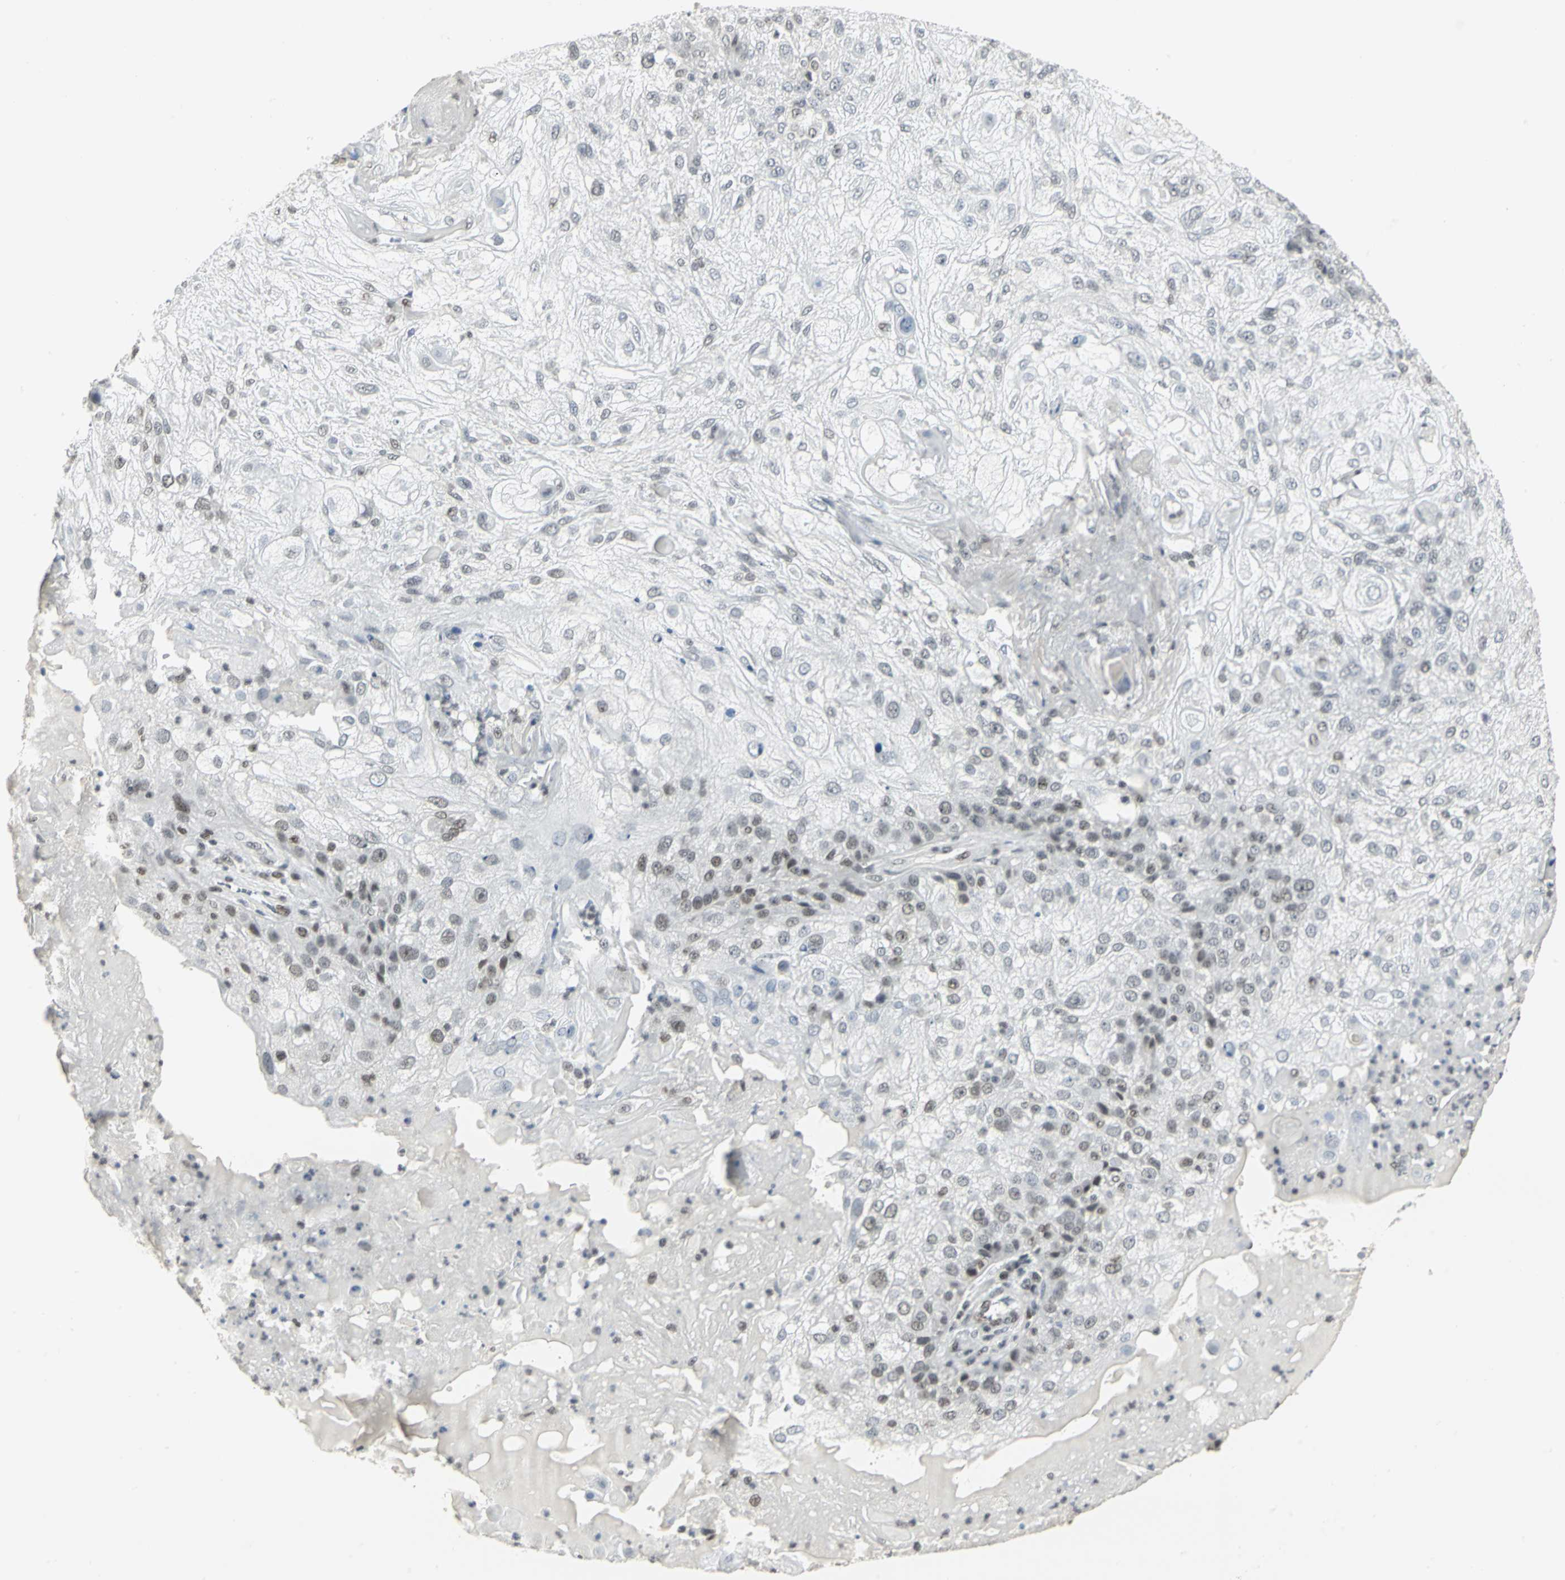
{"staining": {"intensity": "weak", "quantity": "25%-75%", "location": "nuclear"}, "tissue": "skin cancer", "cell_type": "Tumor cells", "image_type": "cancer", "snomed": [{"axis": "morphology", "description": "Normal tissue, NOS"}, {"axis": "morphology", "description": "Squamous cell carcinoma, NOS"}, {"axis": "topography", "description": "Skin"}], "caption": "The micrograph demonstrates a brown stain indicating the presence of a protein in the nuclear of tumor cells in squamous cell carcinoma (skin). The protein is stained brown, and the nuclei are stained in blue (DAB (3,3'-diaminobenzidine) IHC with brightfield microscopy, high magnification).", "gene": "CBX3", "patient": {"sex": "female", "age": 83}}